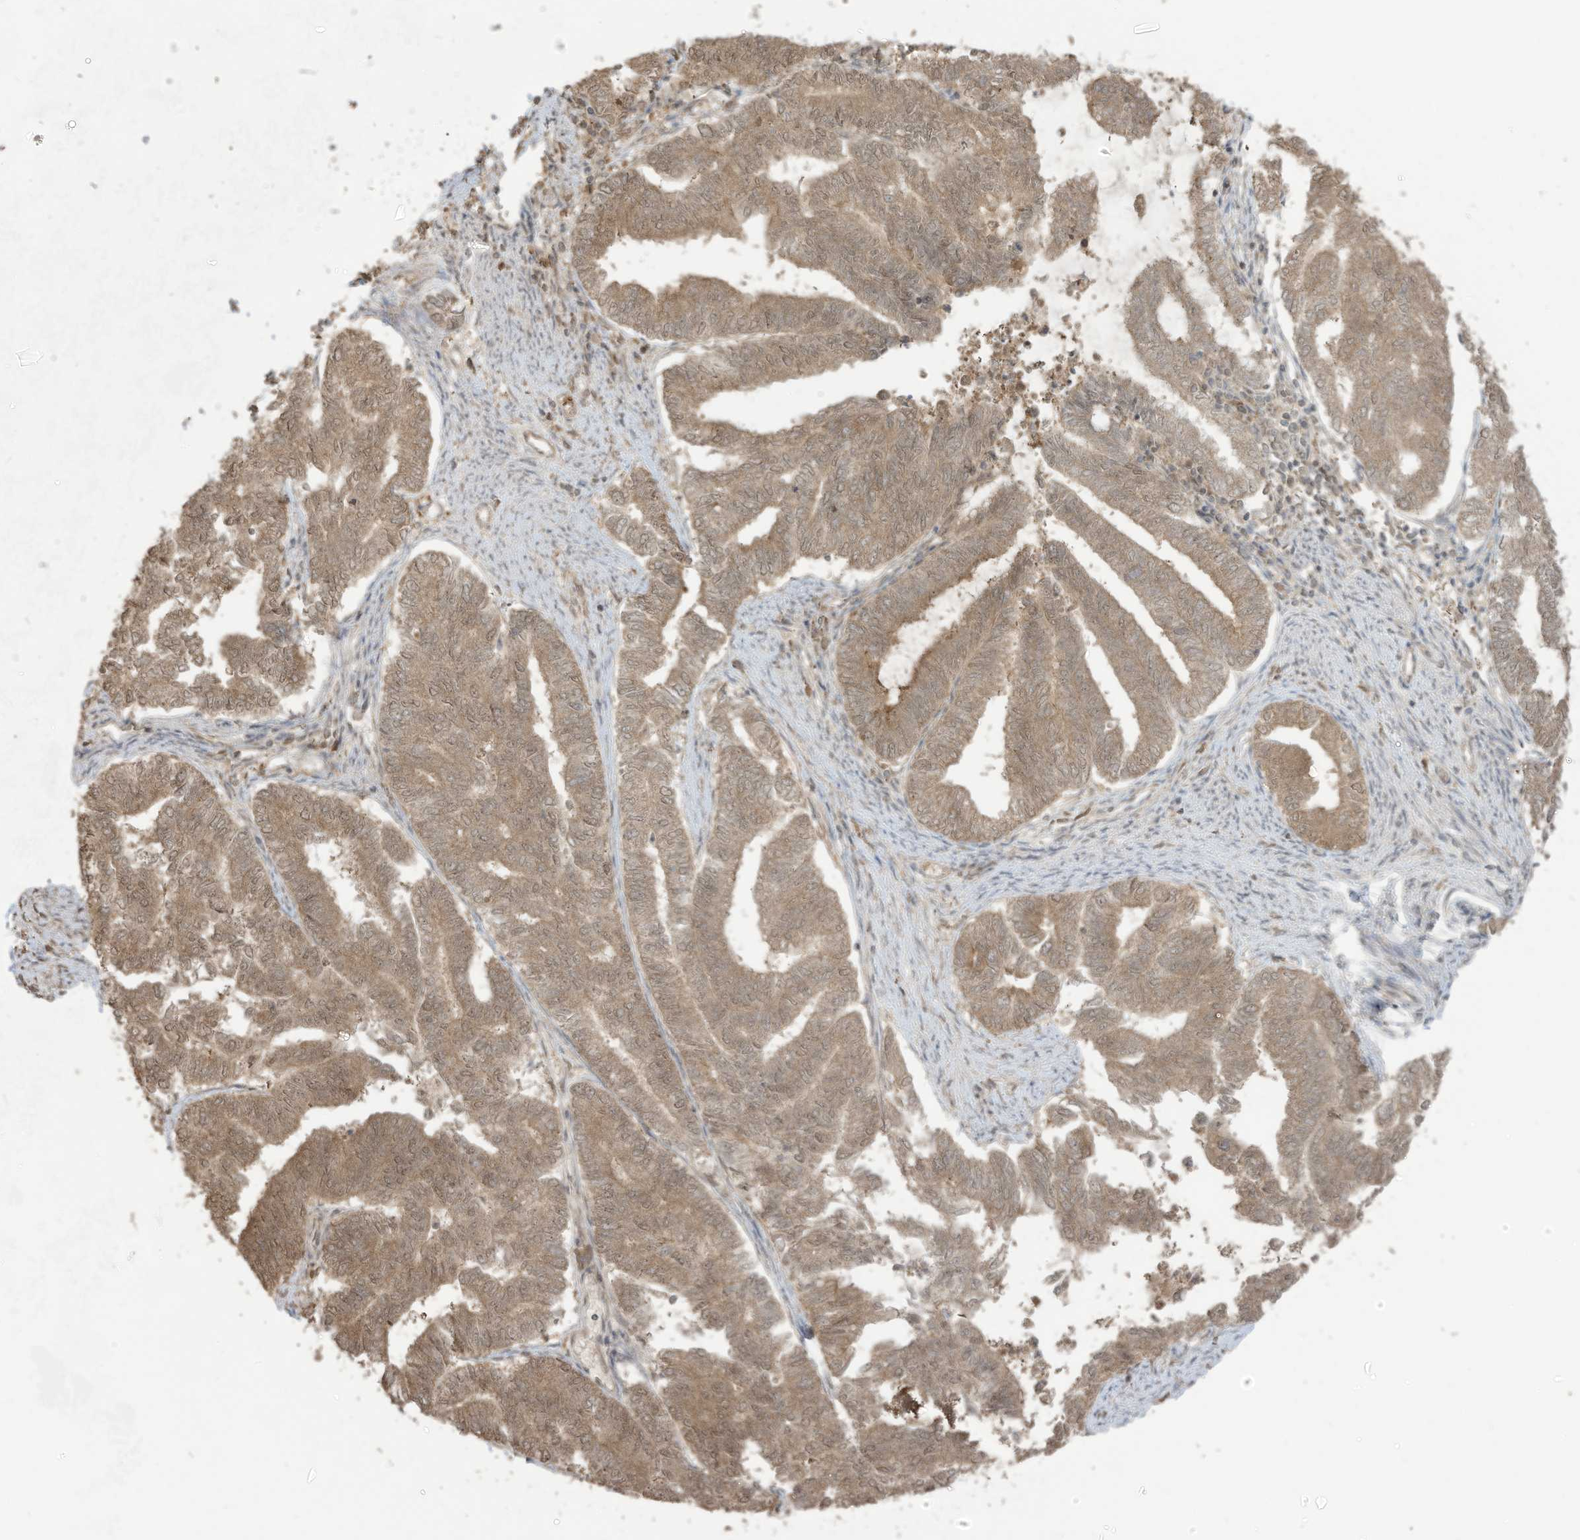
{"staining": {"intensity": "moderate", "quantity": ">75%", "location": "cytoplasmic/membranous"}, "tissue": "endometrial cancer", "cell_type": "Tumor cells", "image_type": "cancer", "snomed": [{"axis": "morphology", "description": "Adenocarcinoma, NOS"}, {"axis": "topography", "description": "Endometrium"}], "caption": "Immunohistochemical staining of endometrial cancer displays moderate cytoplasmic/membranous protein staining in about >75% of tumor cells.", "gene": "CARF", "patient": {"sex": "female", "age": 79}}